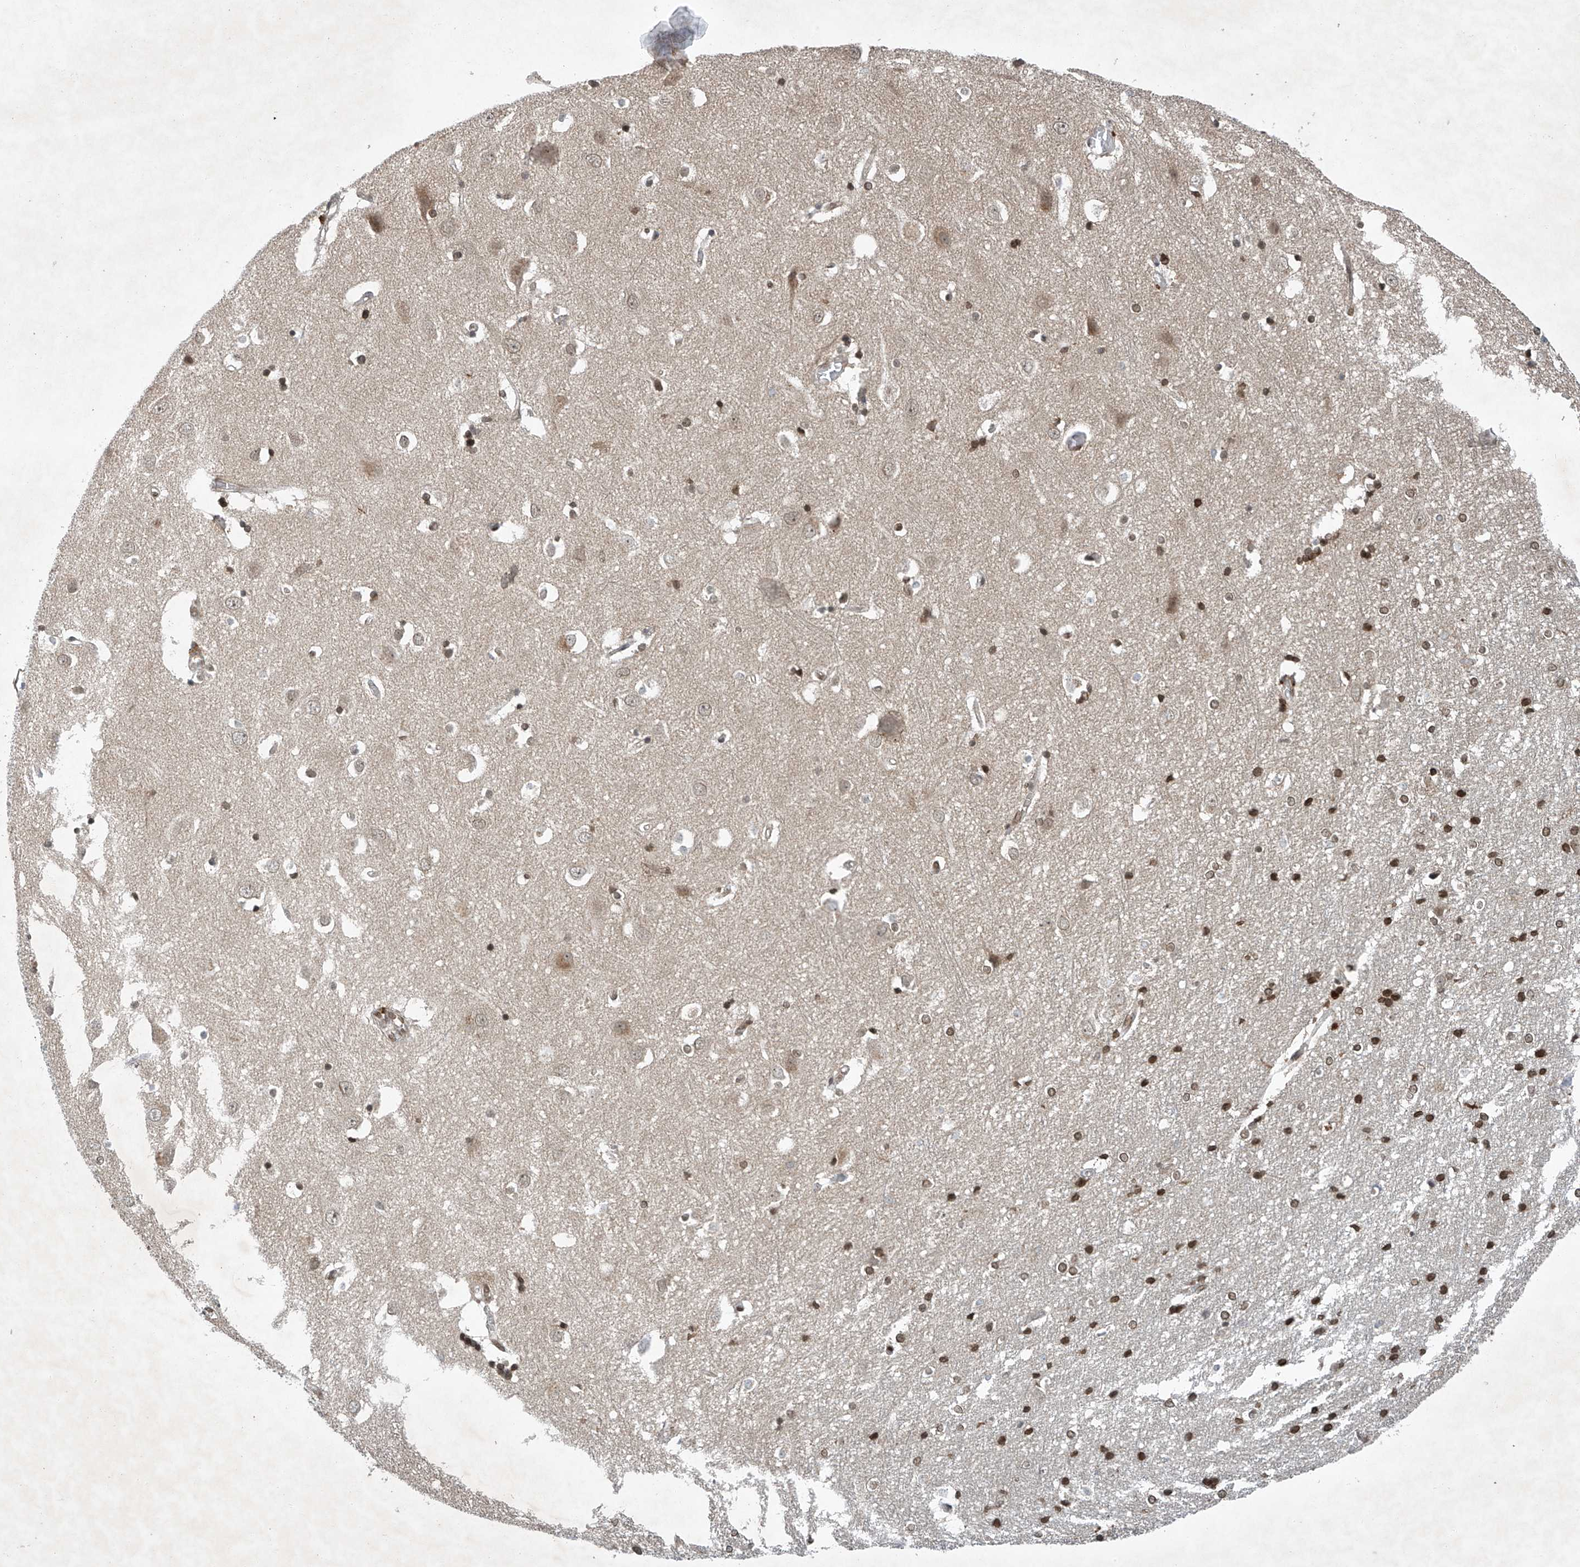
{"staining": {"intensity": "negative", "quantity": "none", "location": "none"}, "tissue": "cerebral cortex", "cell_type": "Endothelial cells", "image_type": "normal", "snomed": [{"axis": "morphology", "description": "Normal tissue, NOS"}, {"axis": "topography", "description": "Cerebral cortex"}], "caption": "Histopathology image shows no protein expression in endothelial cells of benign cerebral cortex. (Brightfield microscopy of DAB (3,3'-diaminobenzidine) IHC at high magnification).", "gene": "TAF8", "patient": {"sex": "male", "age": 54}}